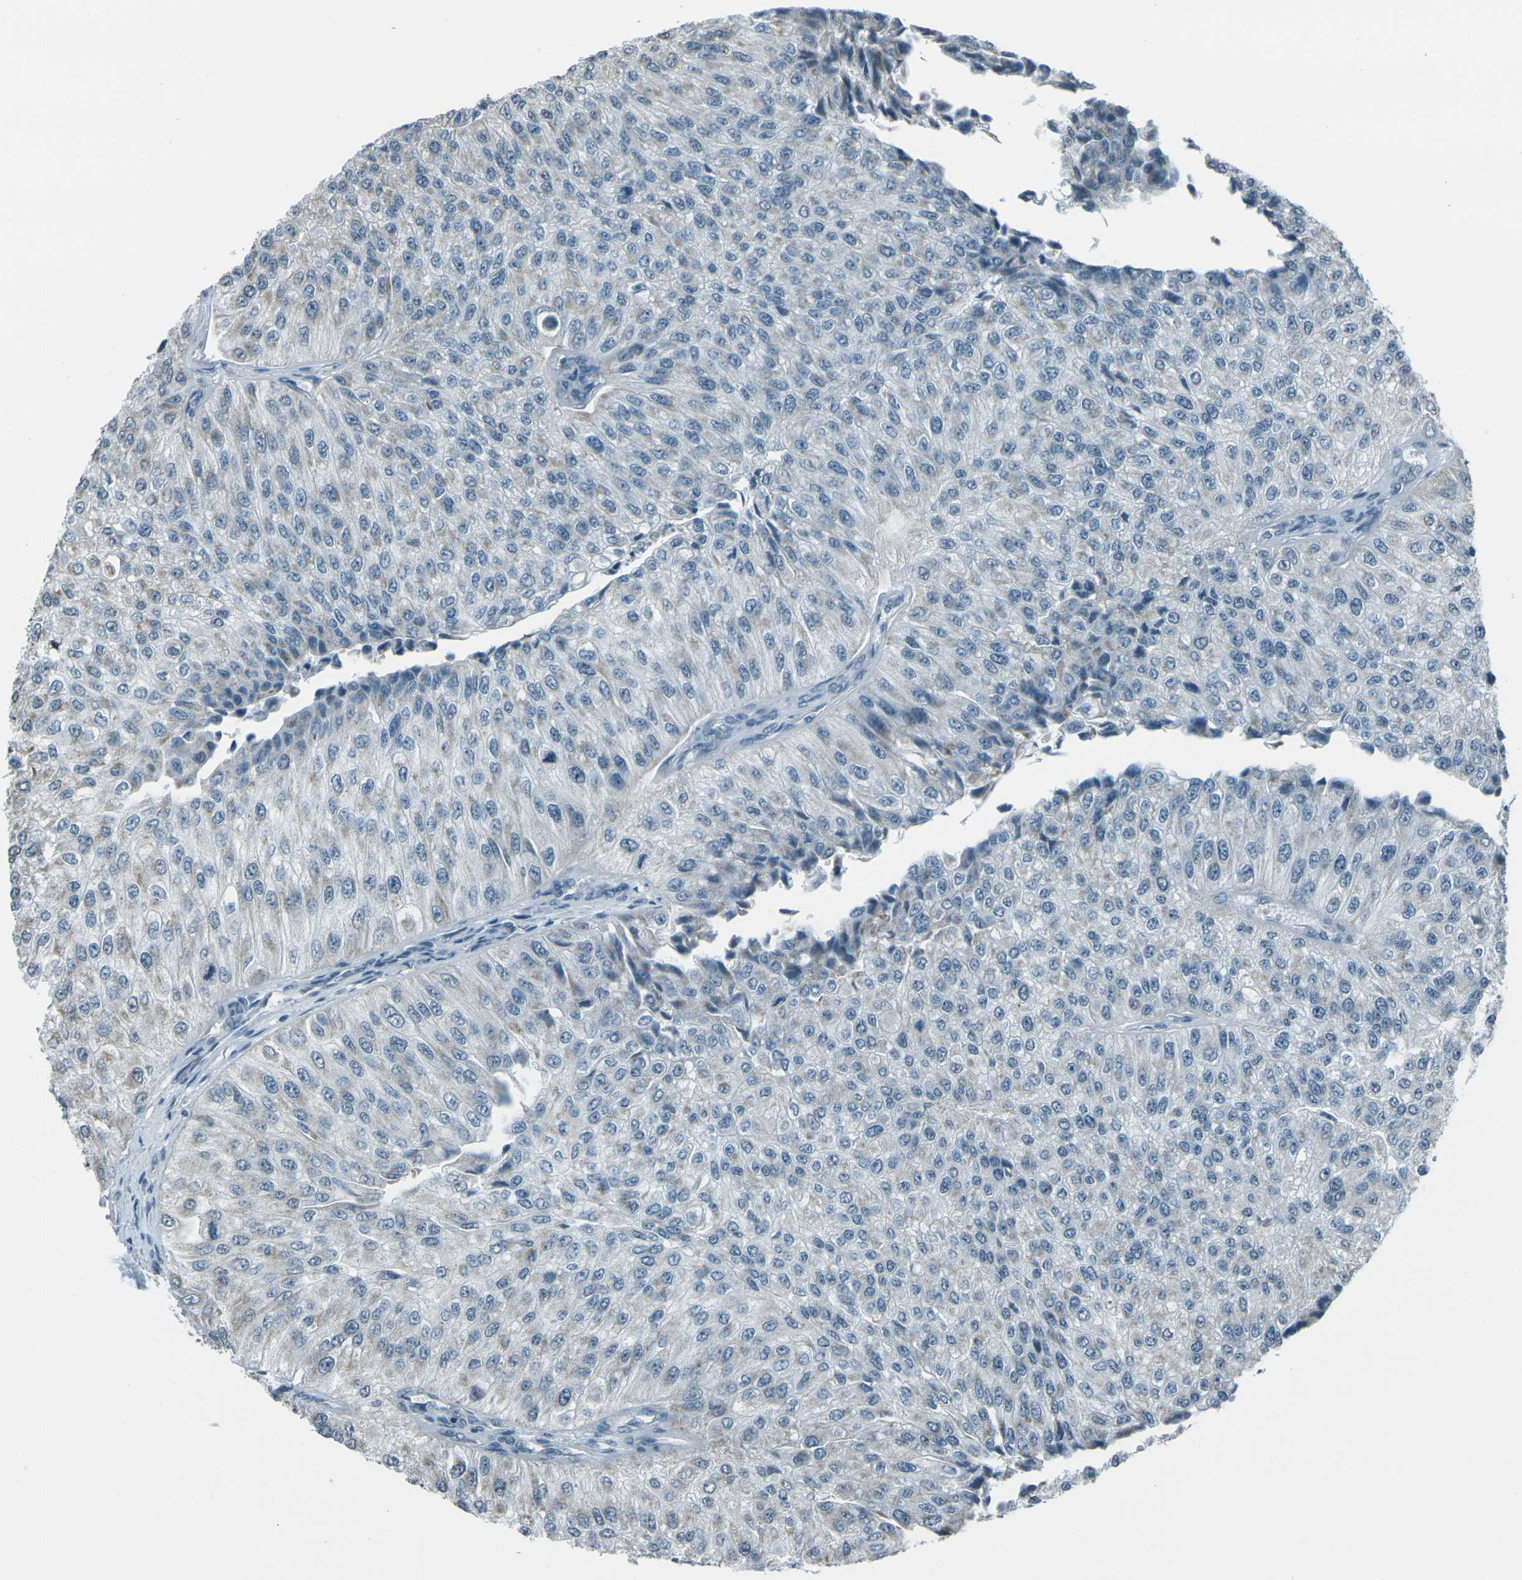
{"staining": {"intensity": "weak", "quantity": "<25%", "location": "cytoplasmic/membranous"}, "tissue": "urothelial cancer", "cell_type": "Tumor cells", "image_type": "cancer", "snomed": [{"axis": "morphology", "description": "Urothelial carcinoma, High grade"}, {"axis": "topography", "description": "Kidney"}, {"axis": "topography", "description": "Urinary bladder"}], "caption": "Urothelial cancer was stained to show a protein in brown. There is no significant staining in tumor cells.", "gene": "H2BC1", "patient": {"sex": "male", "age": 77}}